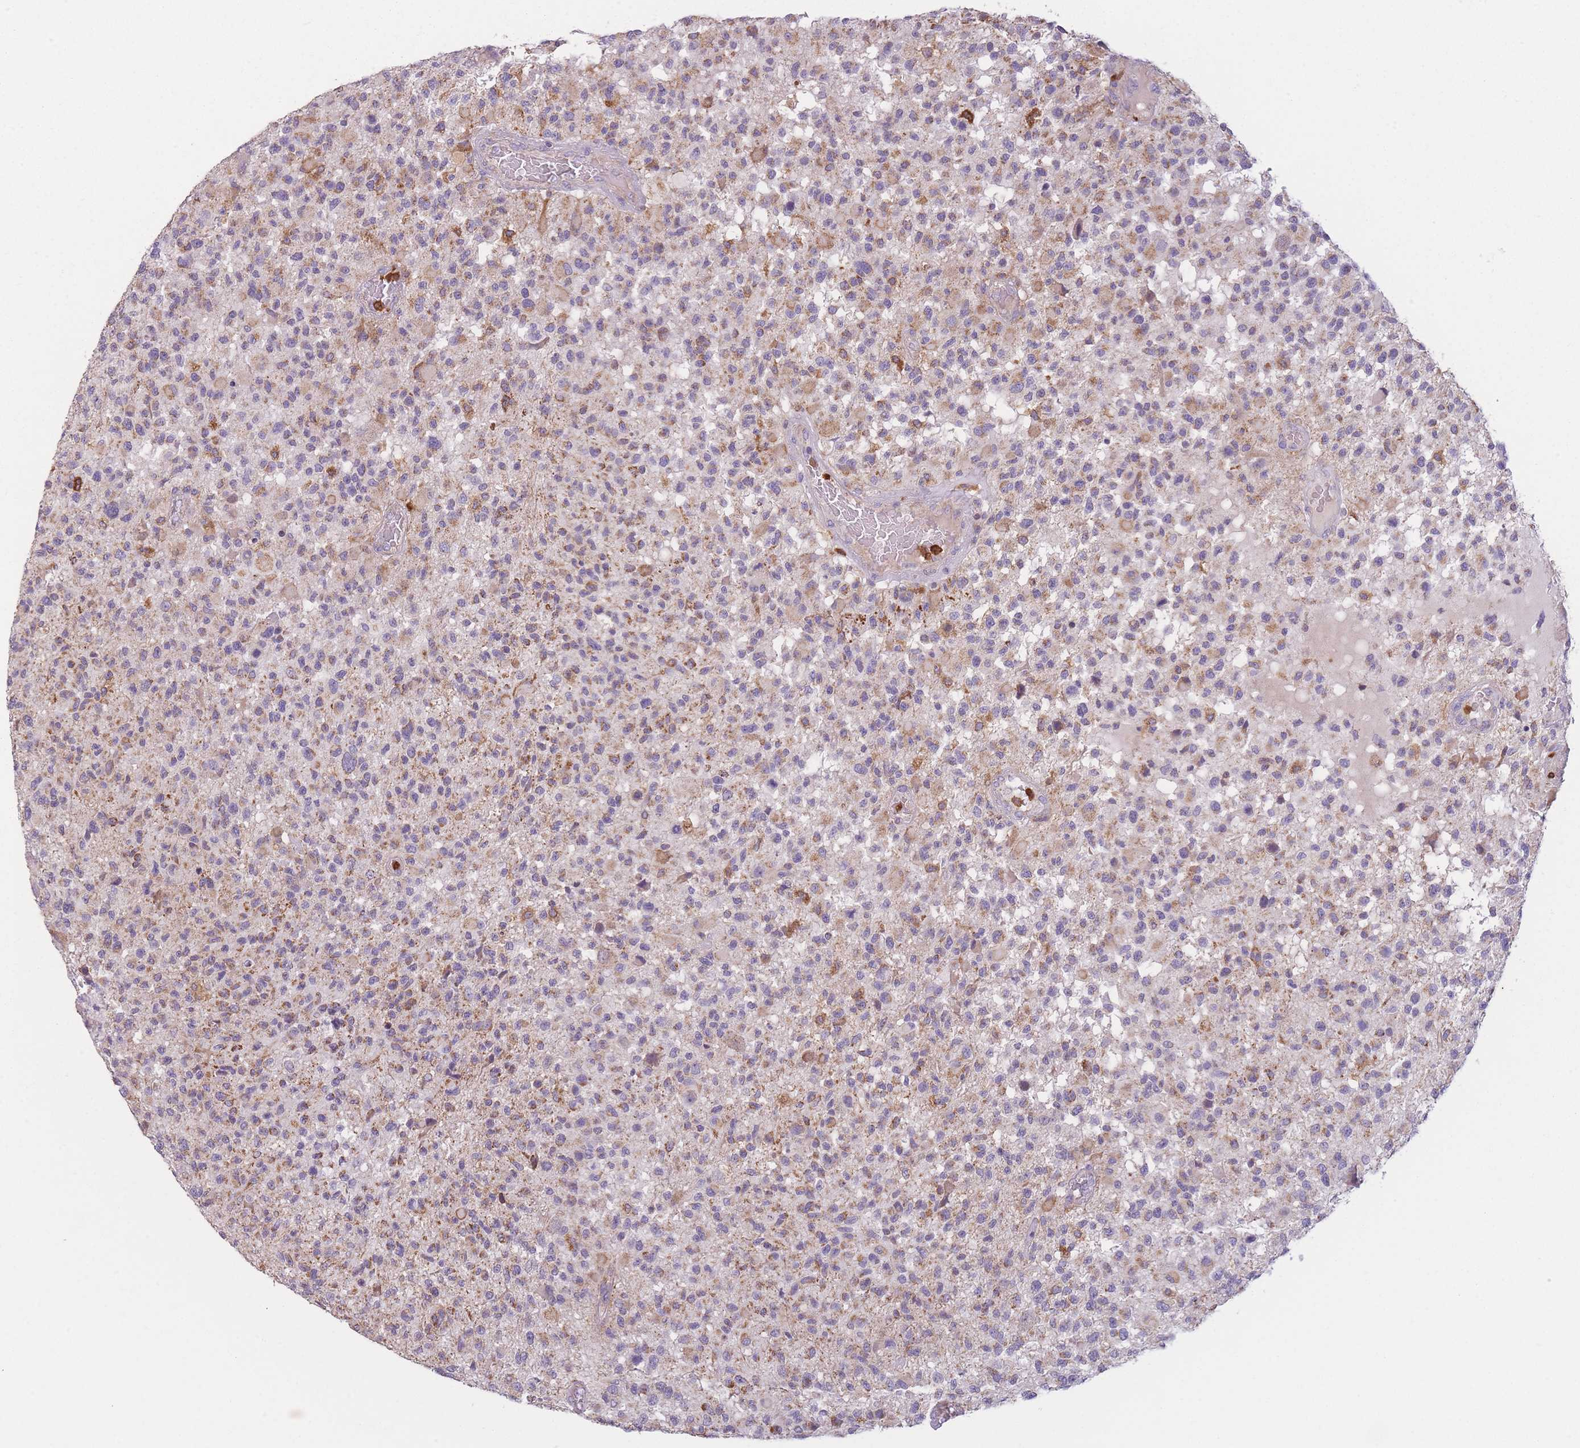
{"staining": {"intensity": "weak", "quantity": "<25%", "location": "cytoplasmic/membranous"}, "tissue": "glioma", "cell_type": "Tumor cells", "image_type": "cancer", "snomed": [{"axis": "morphology", "description": "Glioma, malignant, High grade"}, {"axis": "morphology", "description": "Glioblastoma, NOS"}, {"axis": "topography", "description": "Brain"}], "caption": "Human glioblastoma stained for a protein using immunohistochemistry demonstrates no expression in tumor cells.", "gene": "PRAM1", "patient": {"sex": "male", "age": 60}}